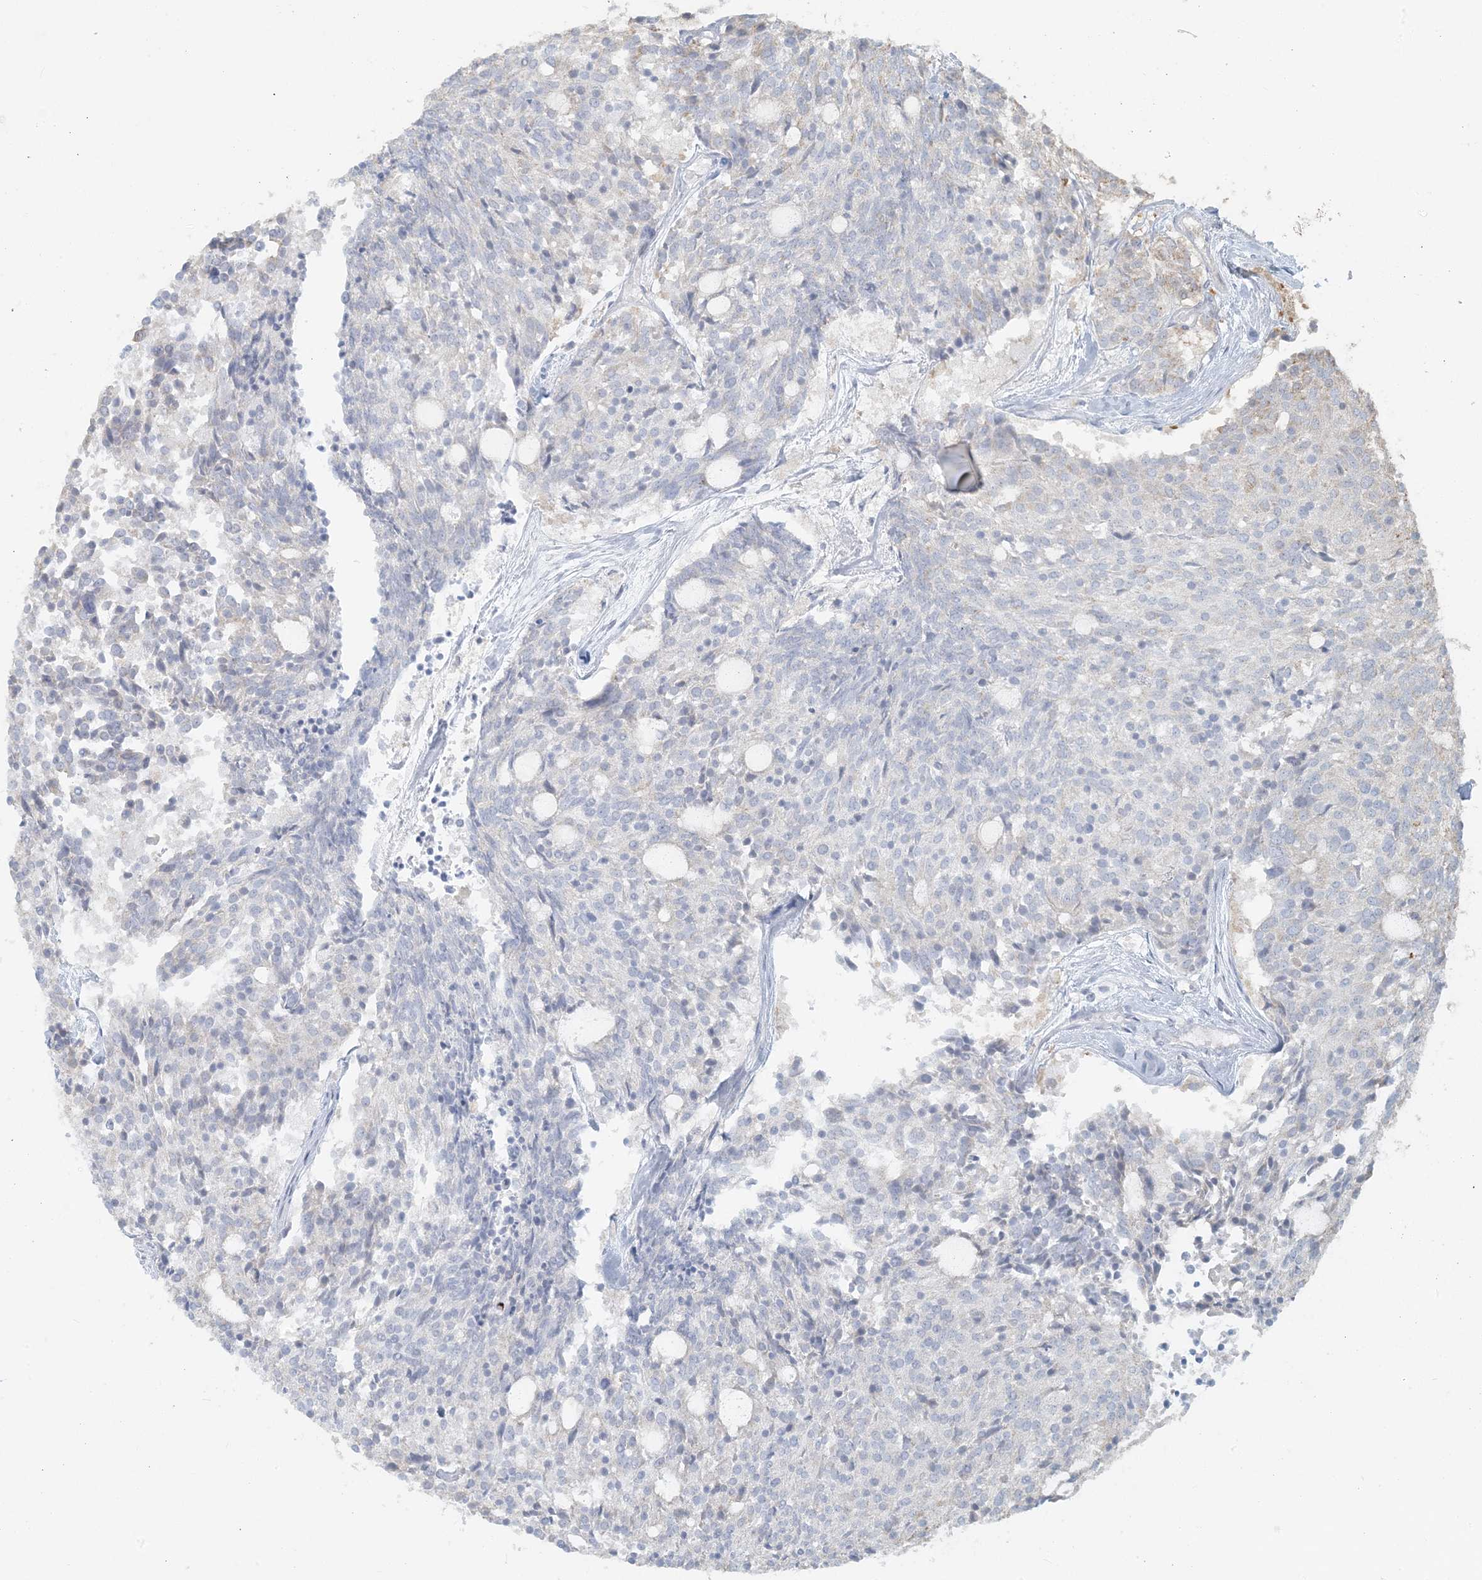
{"staining": {"intensity": "negative", "quantity": "none", "location": "none"}, "tissue": "carcinoid", "cell_type": "Tumor cells", "image_type": "cancer", "snomed": [{"axis": "morphology", "description": "Carcinoid, malignant, NOS"}, {"axis": "topography", "description": "Pancreas"}], "caption": "Tumor cells show no significant staining in carcinoid.", "gene": "HACL1", "patient": {"sex": "female", "age": 54}}